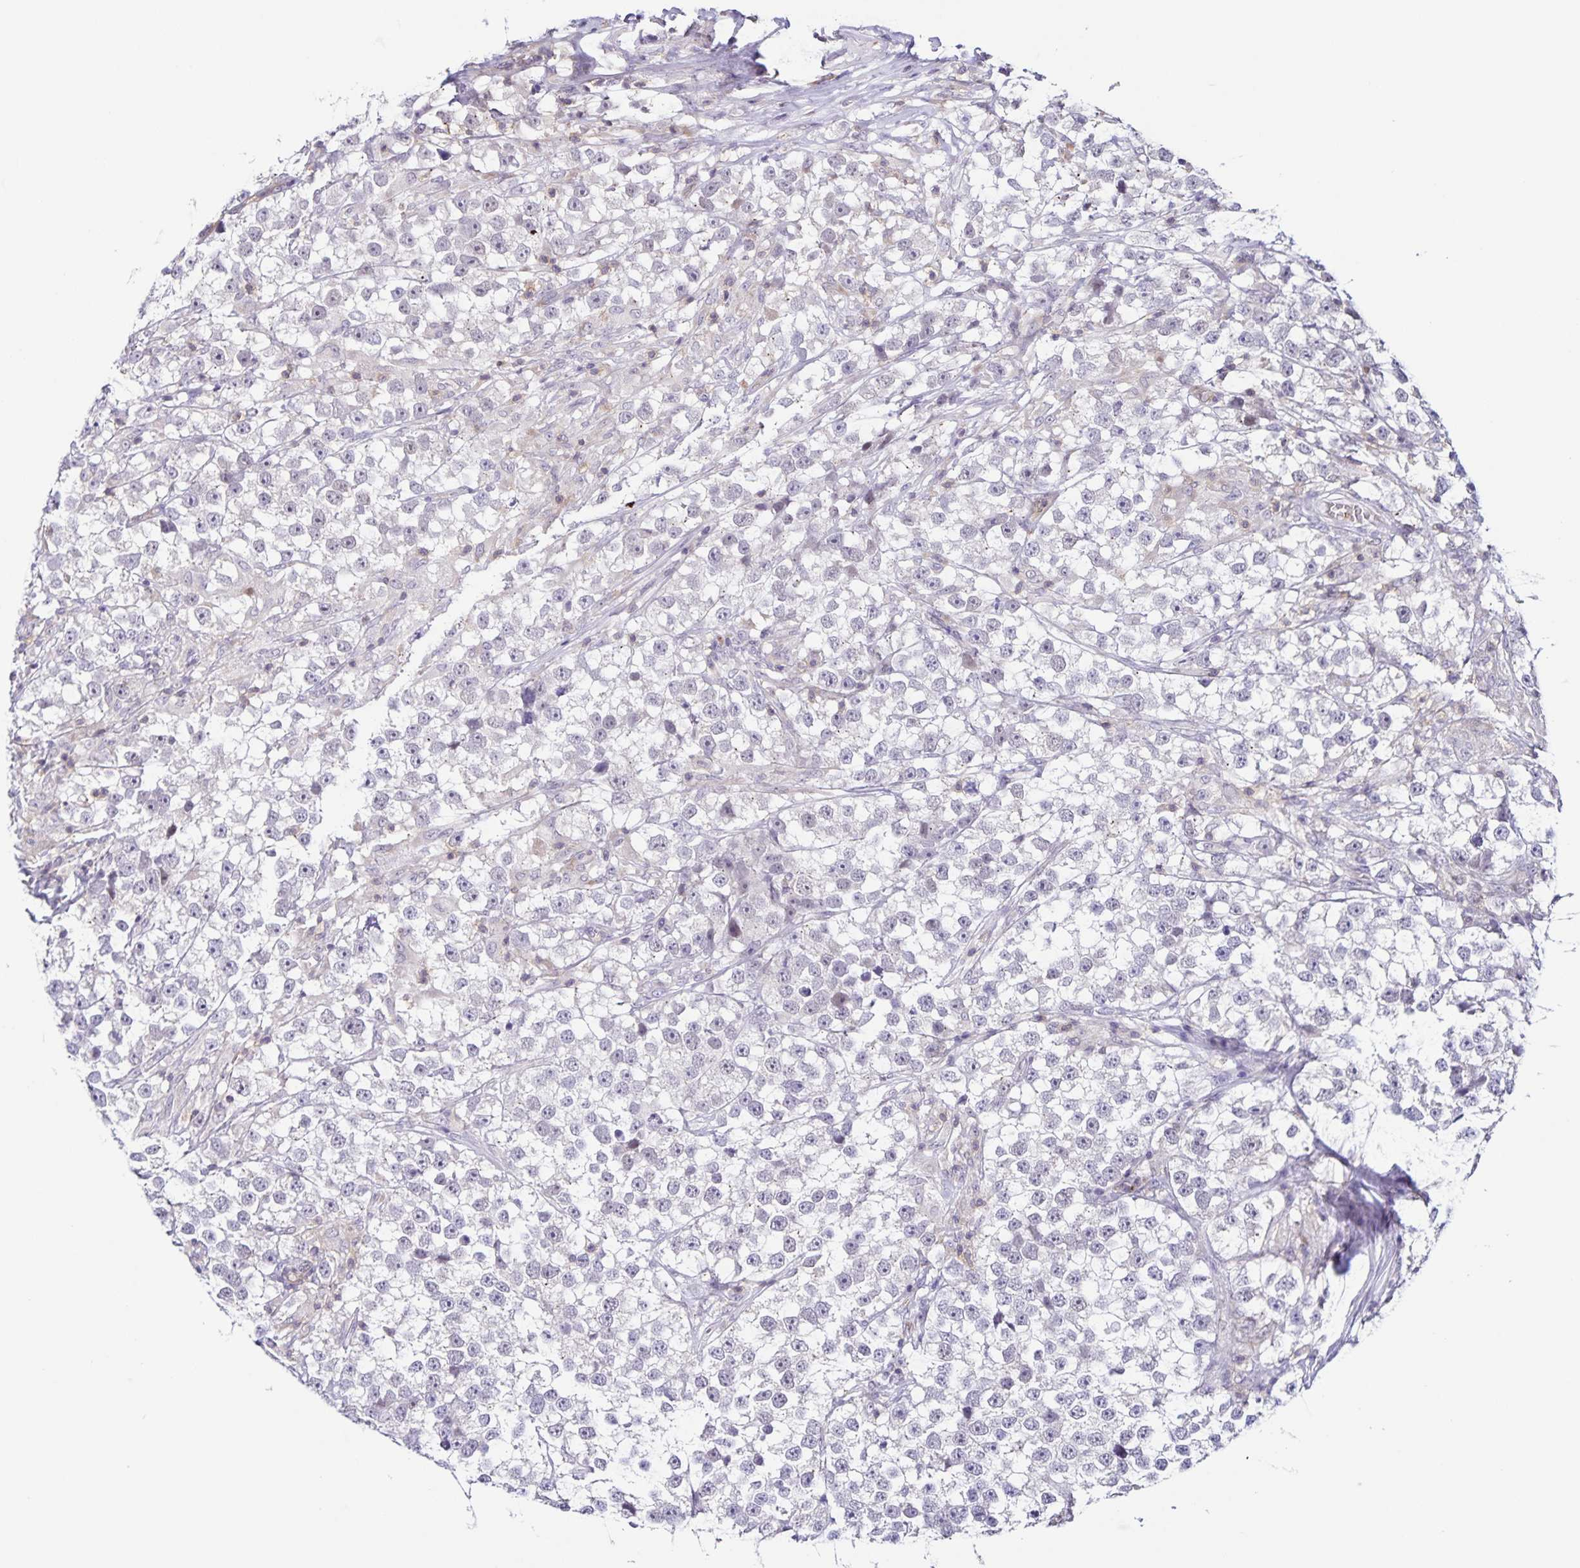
{"staining": {"intensity": "negative", "quantity": "none", "location": "none"}, "tissue": "testis cancer", "cell_type": "Tumor cells", "image_type": "cancer", "snomed": [{"axis": "morphology", "description": "Seminoma, NOS"}, {"axis": "topography", "description": "Testis"}], "caption": "This micrograph is of testis cancer stained with IHC to label a protein in brown with the nuclei are counter-stained blue. There is no positivity in tumor cells. Nuclei are stained in blue.", "gene": "STPG4", "patient": {"sex": "male", "age": 46}}